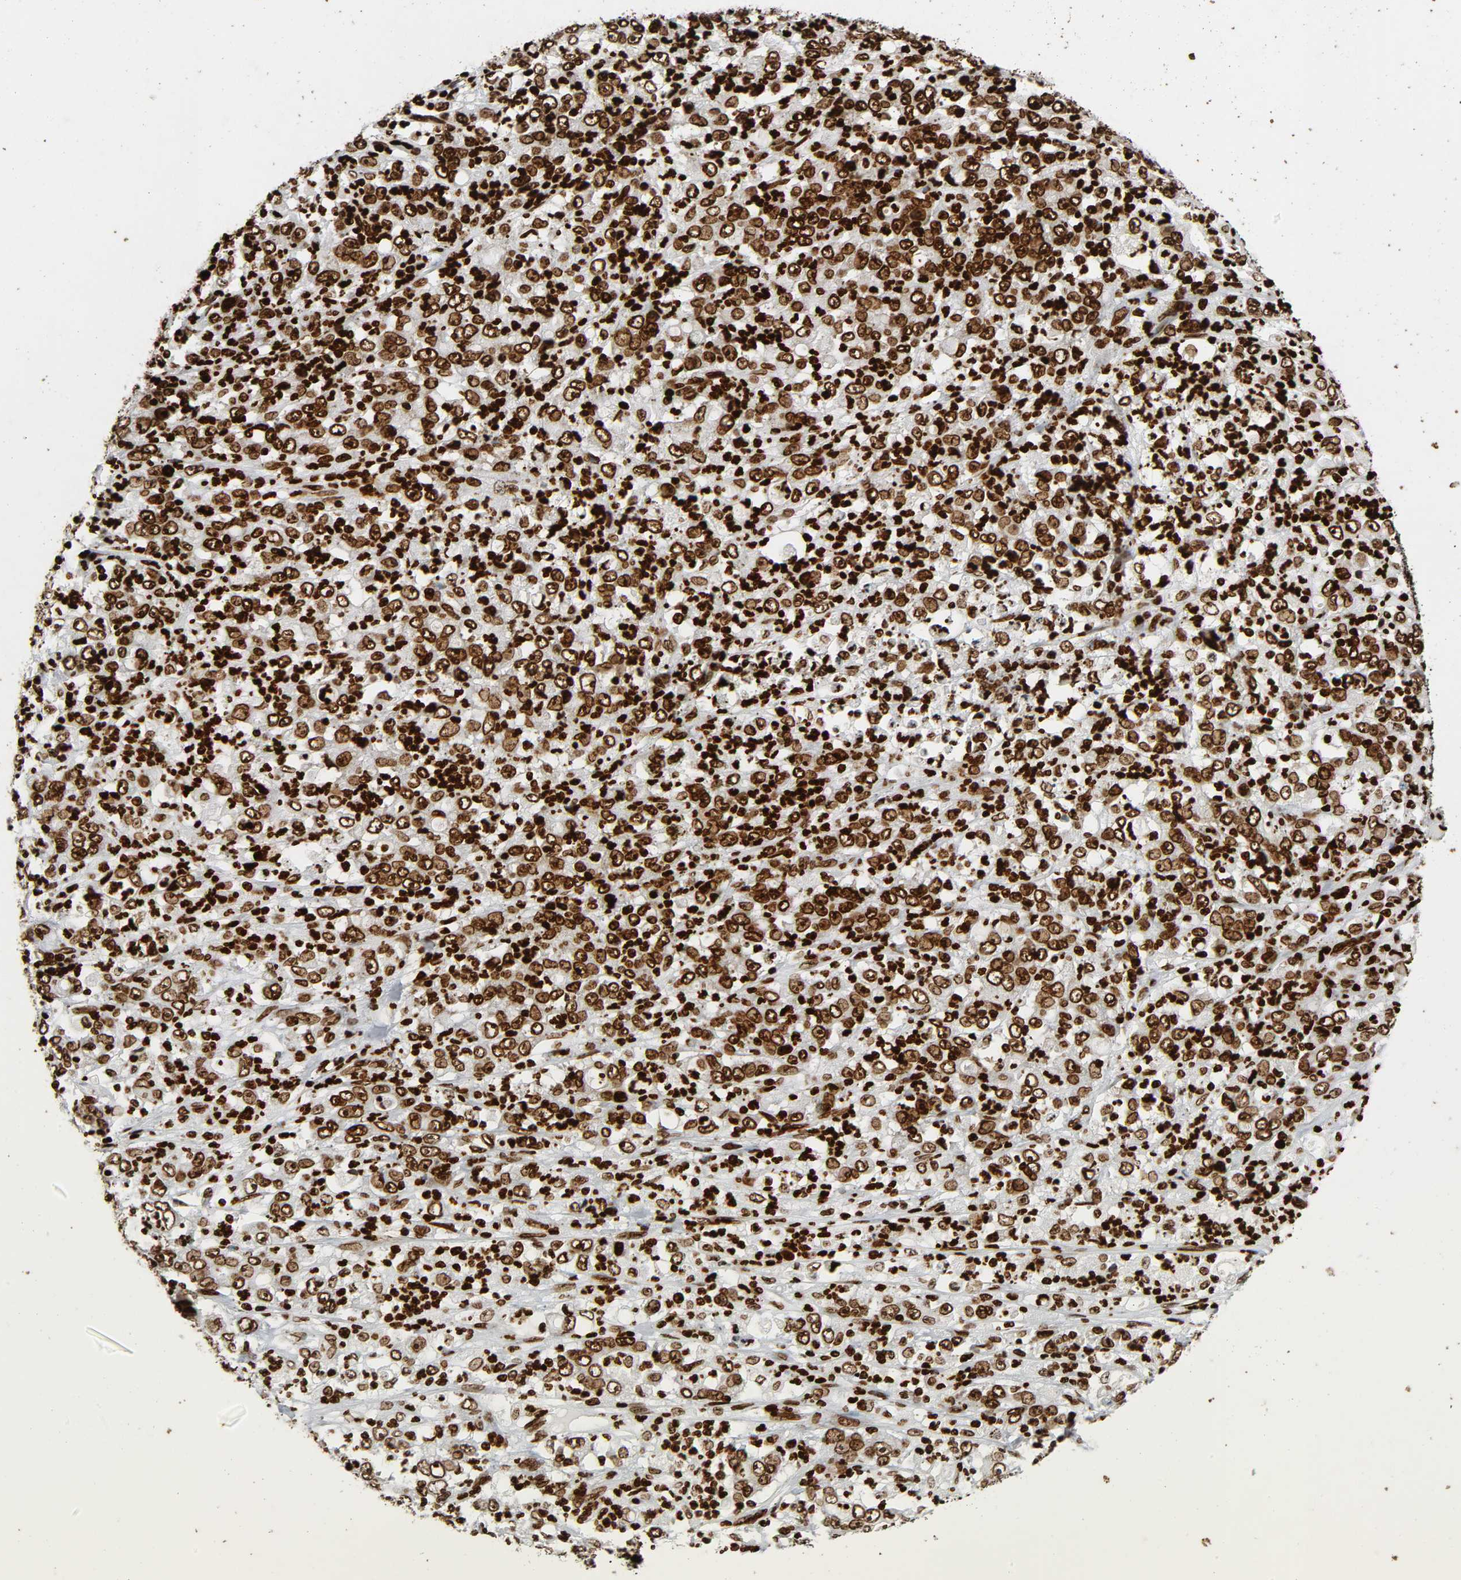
{"staining": {"intensity": "strong", "quantity": ">75%", "location": "nuclear"}, "tissue": "stomach cancer", "cell_type": "Tumor cells", "image_type": "cancer", "snomed": [{"axis": "morphology", "description": "Adenocarcinoma, NOS"}, {"axis": "topography", "description": "Stomach, lower"}], "caption": "Human stomach cancer (adenocarcinoma) stained with a brown dye shows strong nuclear positive staining in approximately >75% of tumor cells.", "gene": "RXRA", "patient": {"sex": "female", "age": 71}}